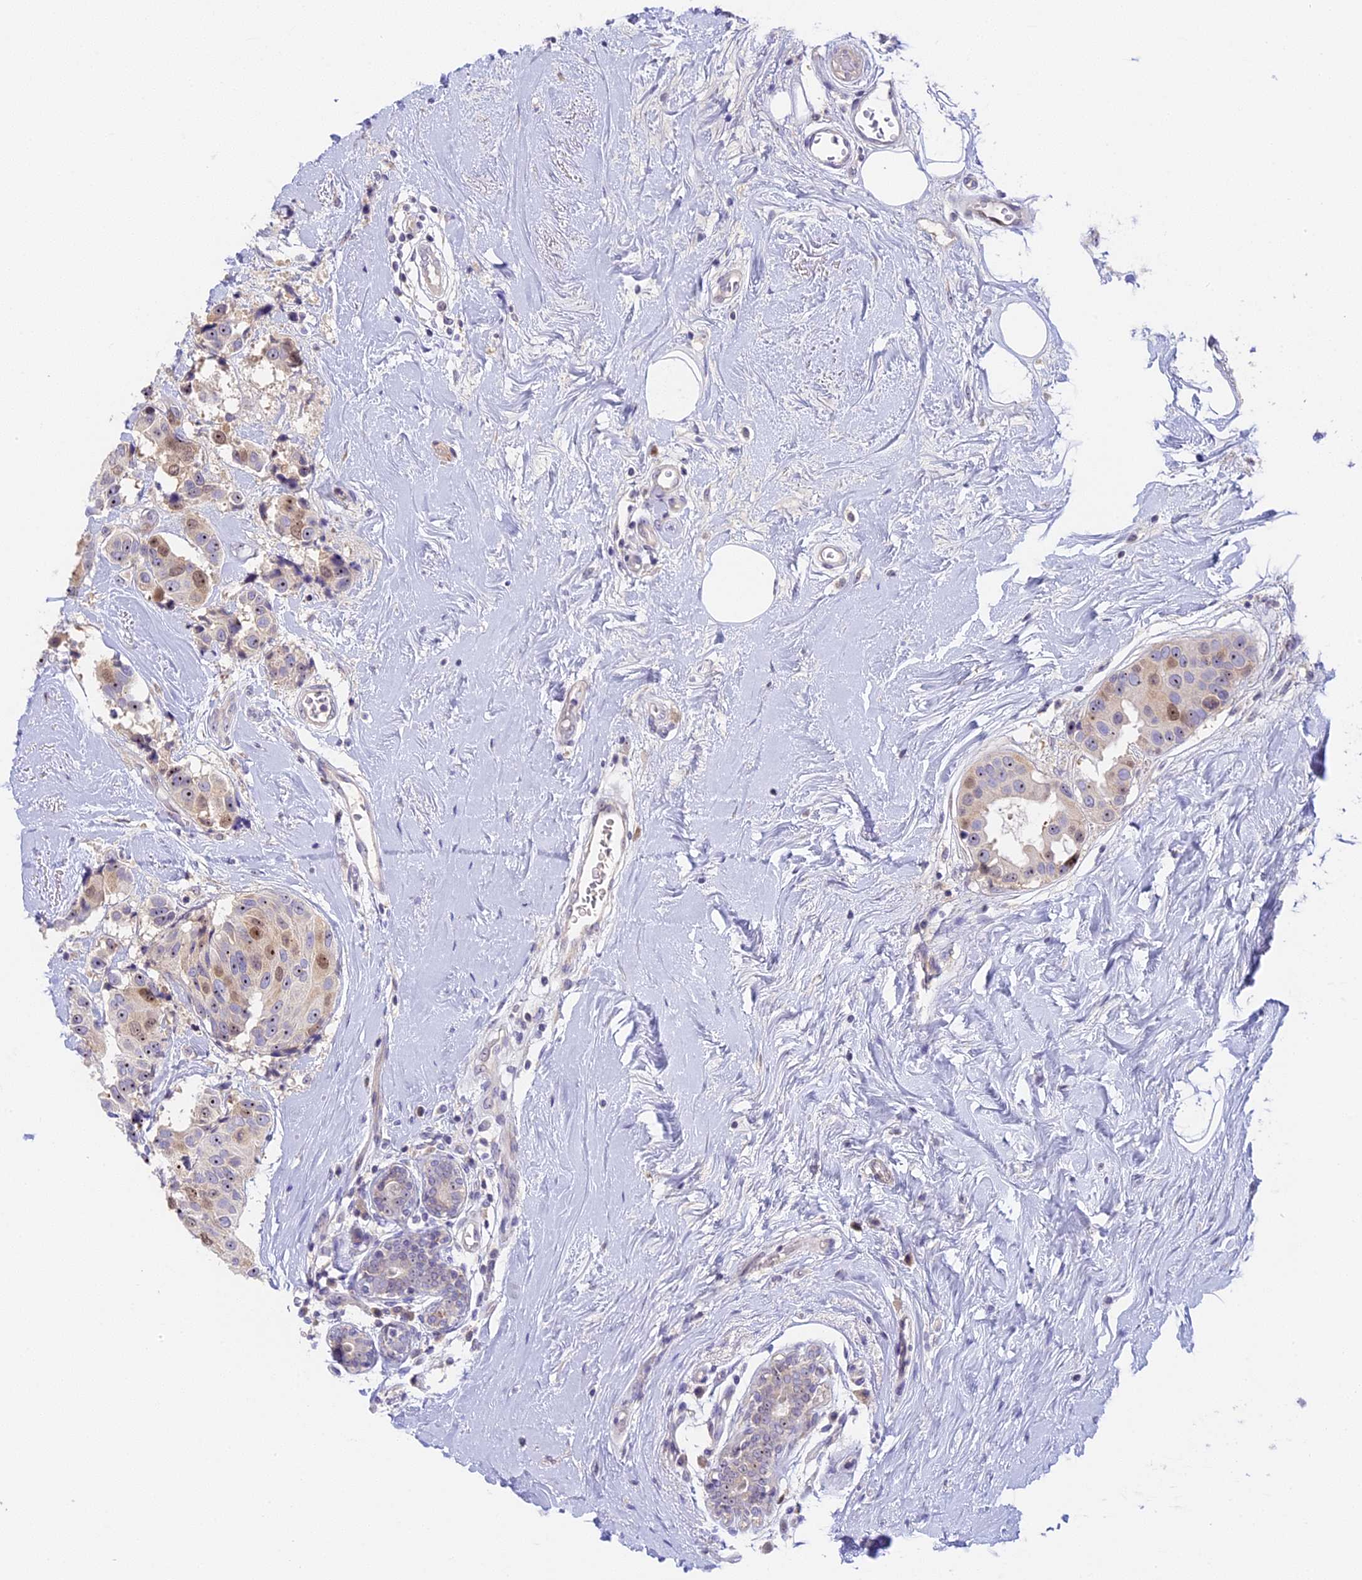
{"staining": {"intensity": "moderate", "quantity": ">75%", "location": "nuclear"}, "tissue": "breast cancer", "cell_type": "Tumor cells", "image_type": "cancer", "snomed": [{"axis": "morphology", "description": "Normal tissue, NOS"}, {"axis": "morphology", "description": "Duct carcinoma"}, {"axis": "topography", "description": "Breast"}], "caption": "A photomicrograph showing moderate nuclear expression in approximately >75% of tumor cells in breast infiltrating ductal carcinoma, as visualized by brown immunohistochemical staining.", "gene": "RAD51", "patient": {"sex": "female", "age": 39}}